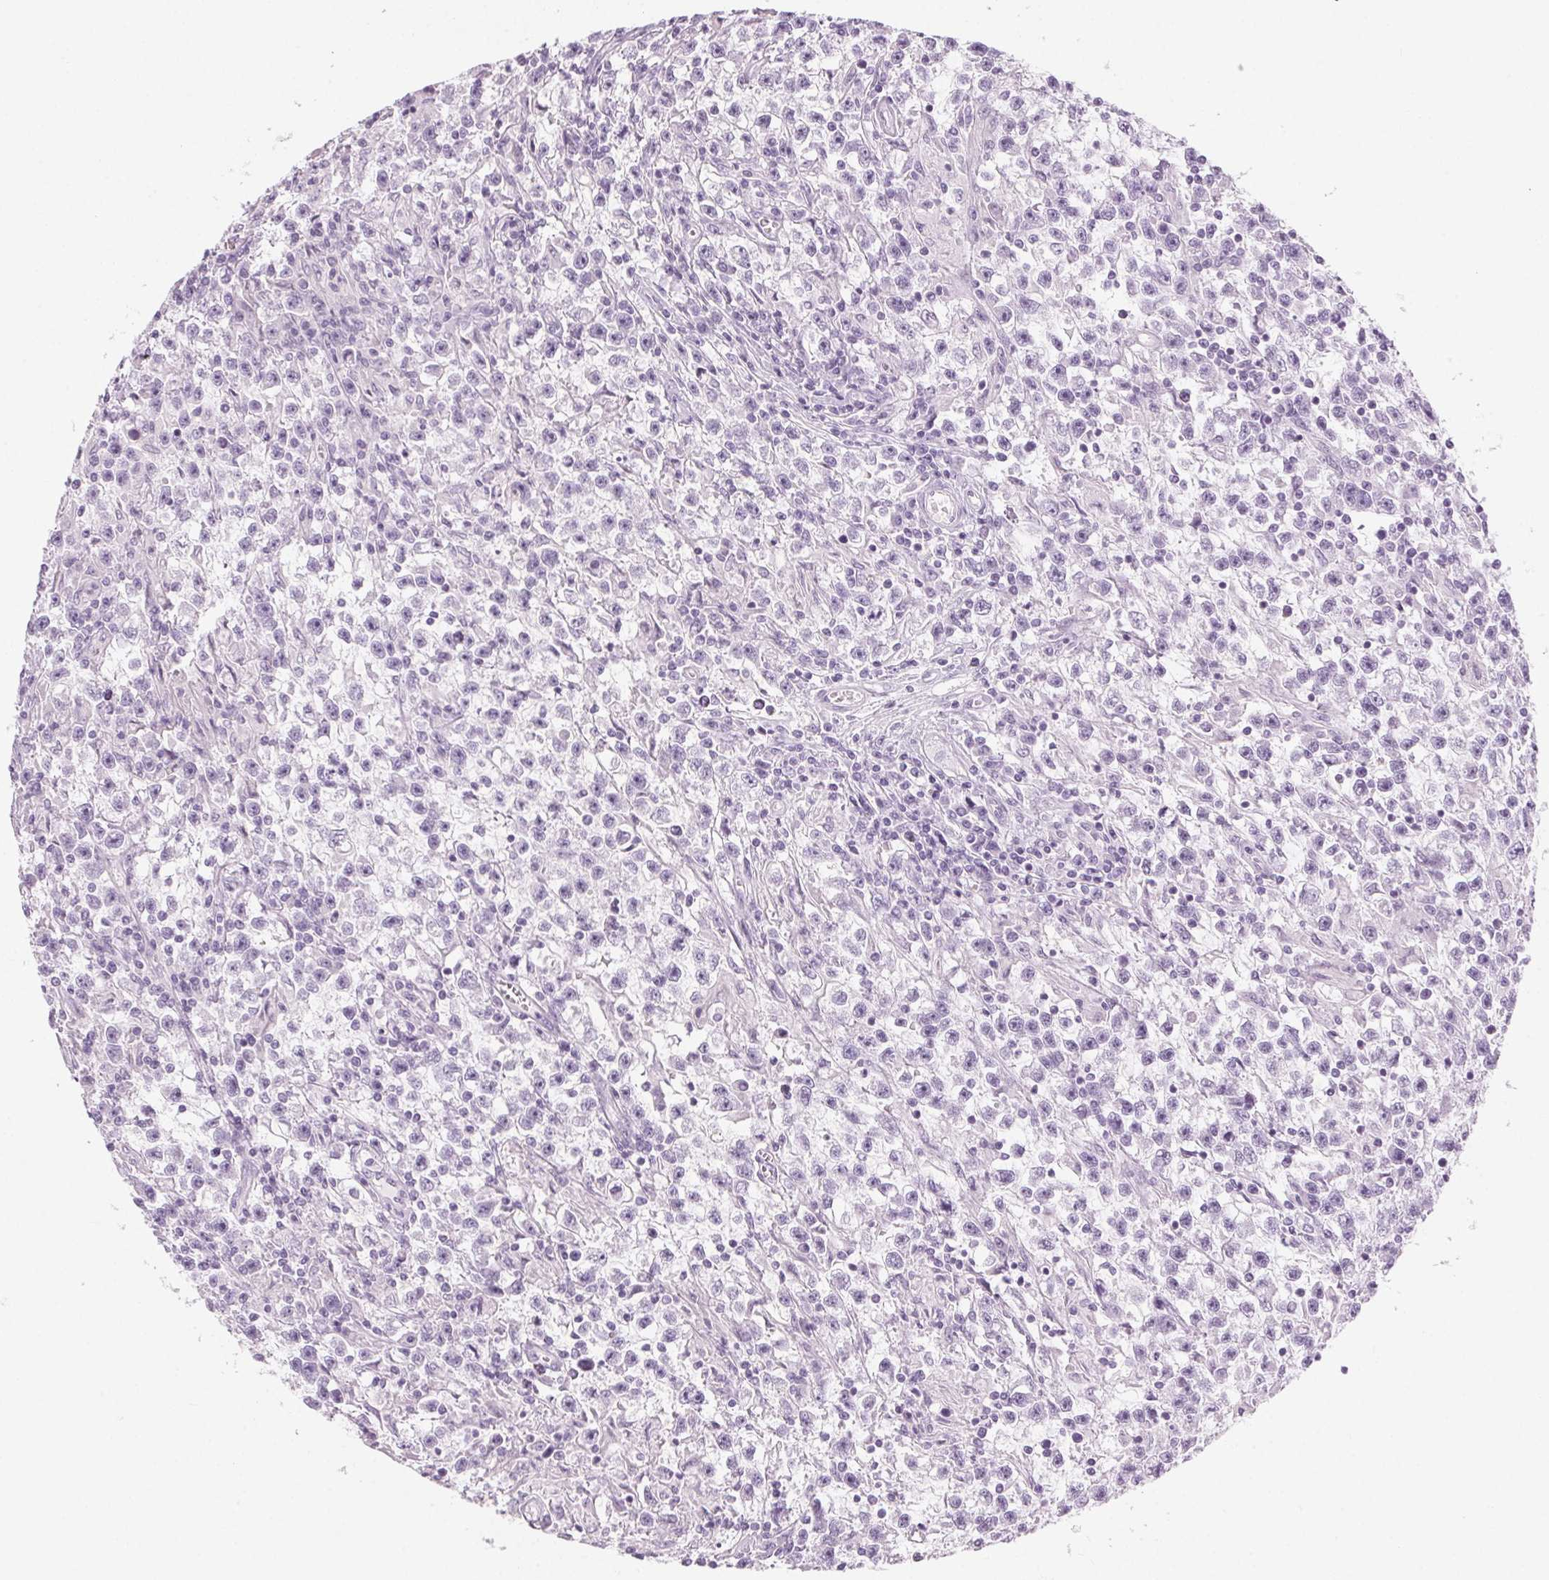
{"staining": {"intensity": "negative", "quantity": "none", "location": "none"}, "tissue": "testis cancer", "cell_type": "Tumor cells", "image_type": "cancer", "snomed": [{"axis": "morphology", "description": "Seminoma, NOS"}, {"axis": "topography", "description": "Testis"}], "caption": "Tumor cells are negative for brown protein staining in testis cancer.", "gene": "LRP2", "patient": {"sex": "male", "age": 31}}